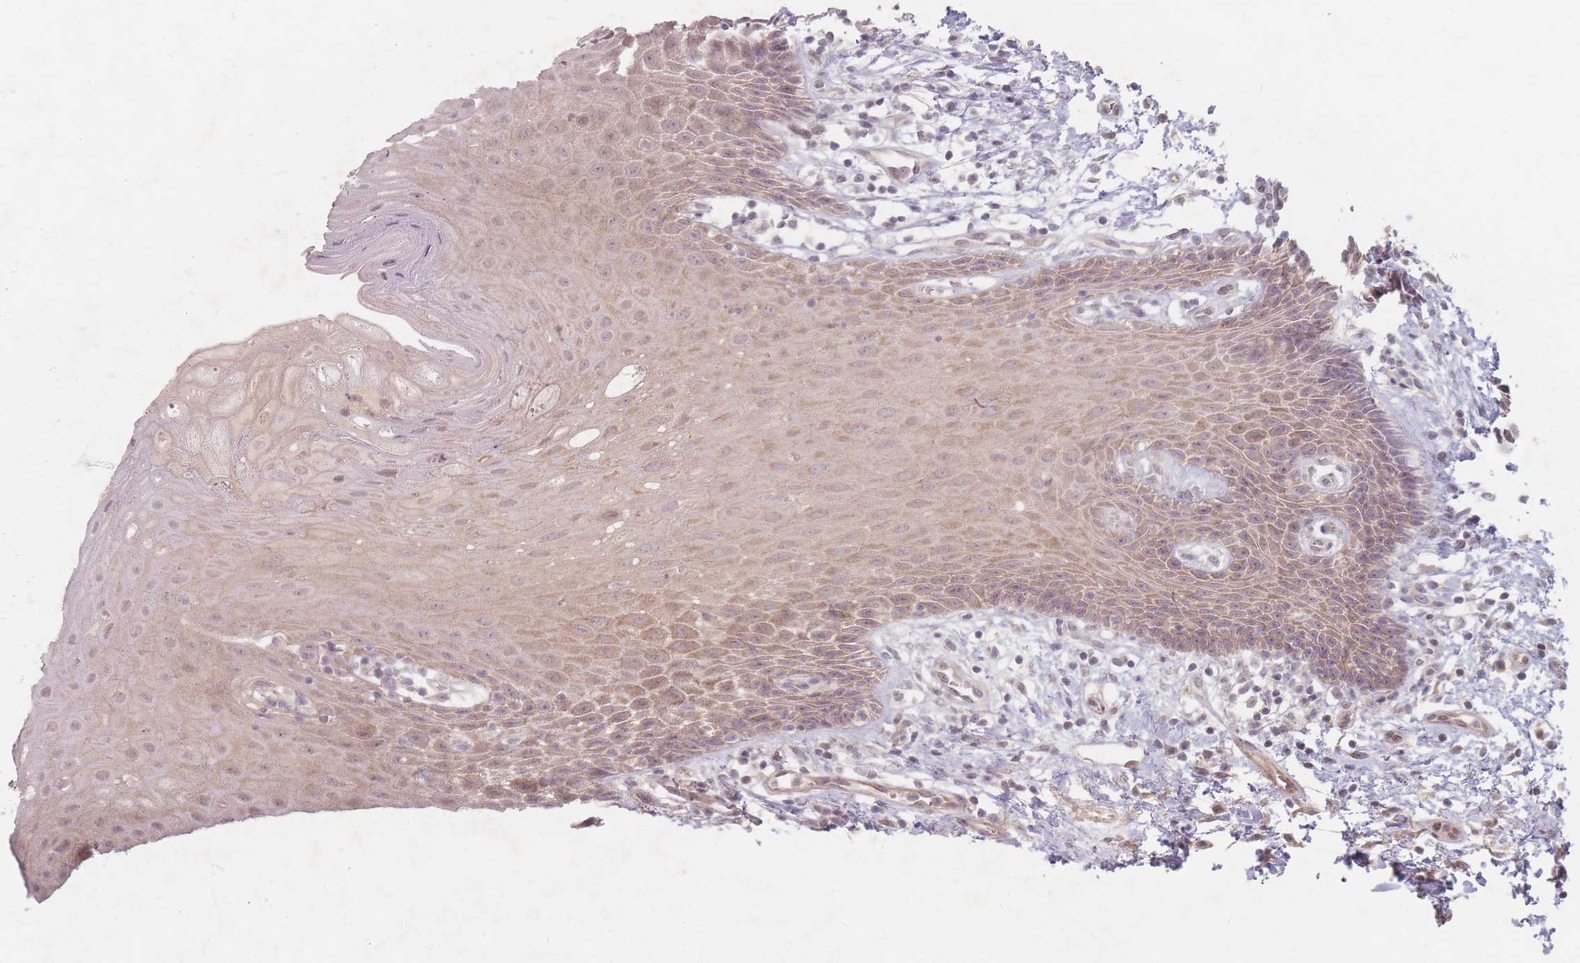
{"staining": {"intensity": "weak", "quantity": "25%-75%", "location": "cytoplasmic/membranous"}, "tissue": "oral mucosa", "cell_type": "Squamous epithelial cells", "image_type": "normal", "snomed": [{"axis": "morphology", "description": "Normal tissue, NOS"}, {"axis": "topography", "description": "Oral tissue"}, {"axis": "topography", "description": "Tounge, NOS"}], "caption": "Protein staining of unremarkable oral mucosa displays weak cytoplasmic/membranous staining in approximately 25%-75% of squamous epithelial cells.", "gene": "GABRA6", "patient": {"sex": "female", "age": 59}}